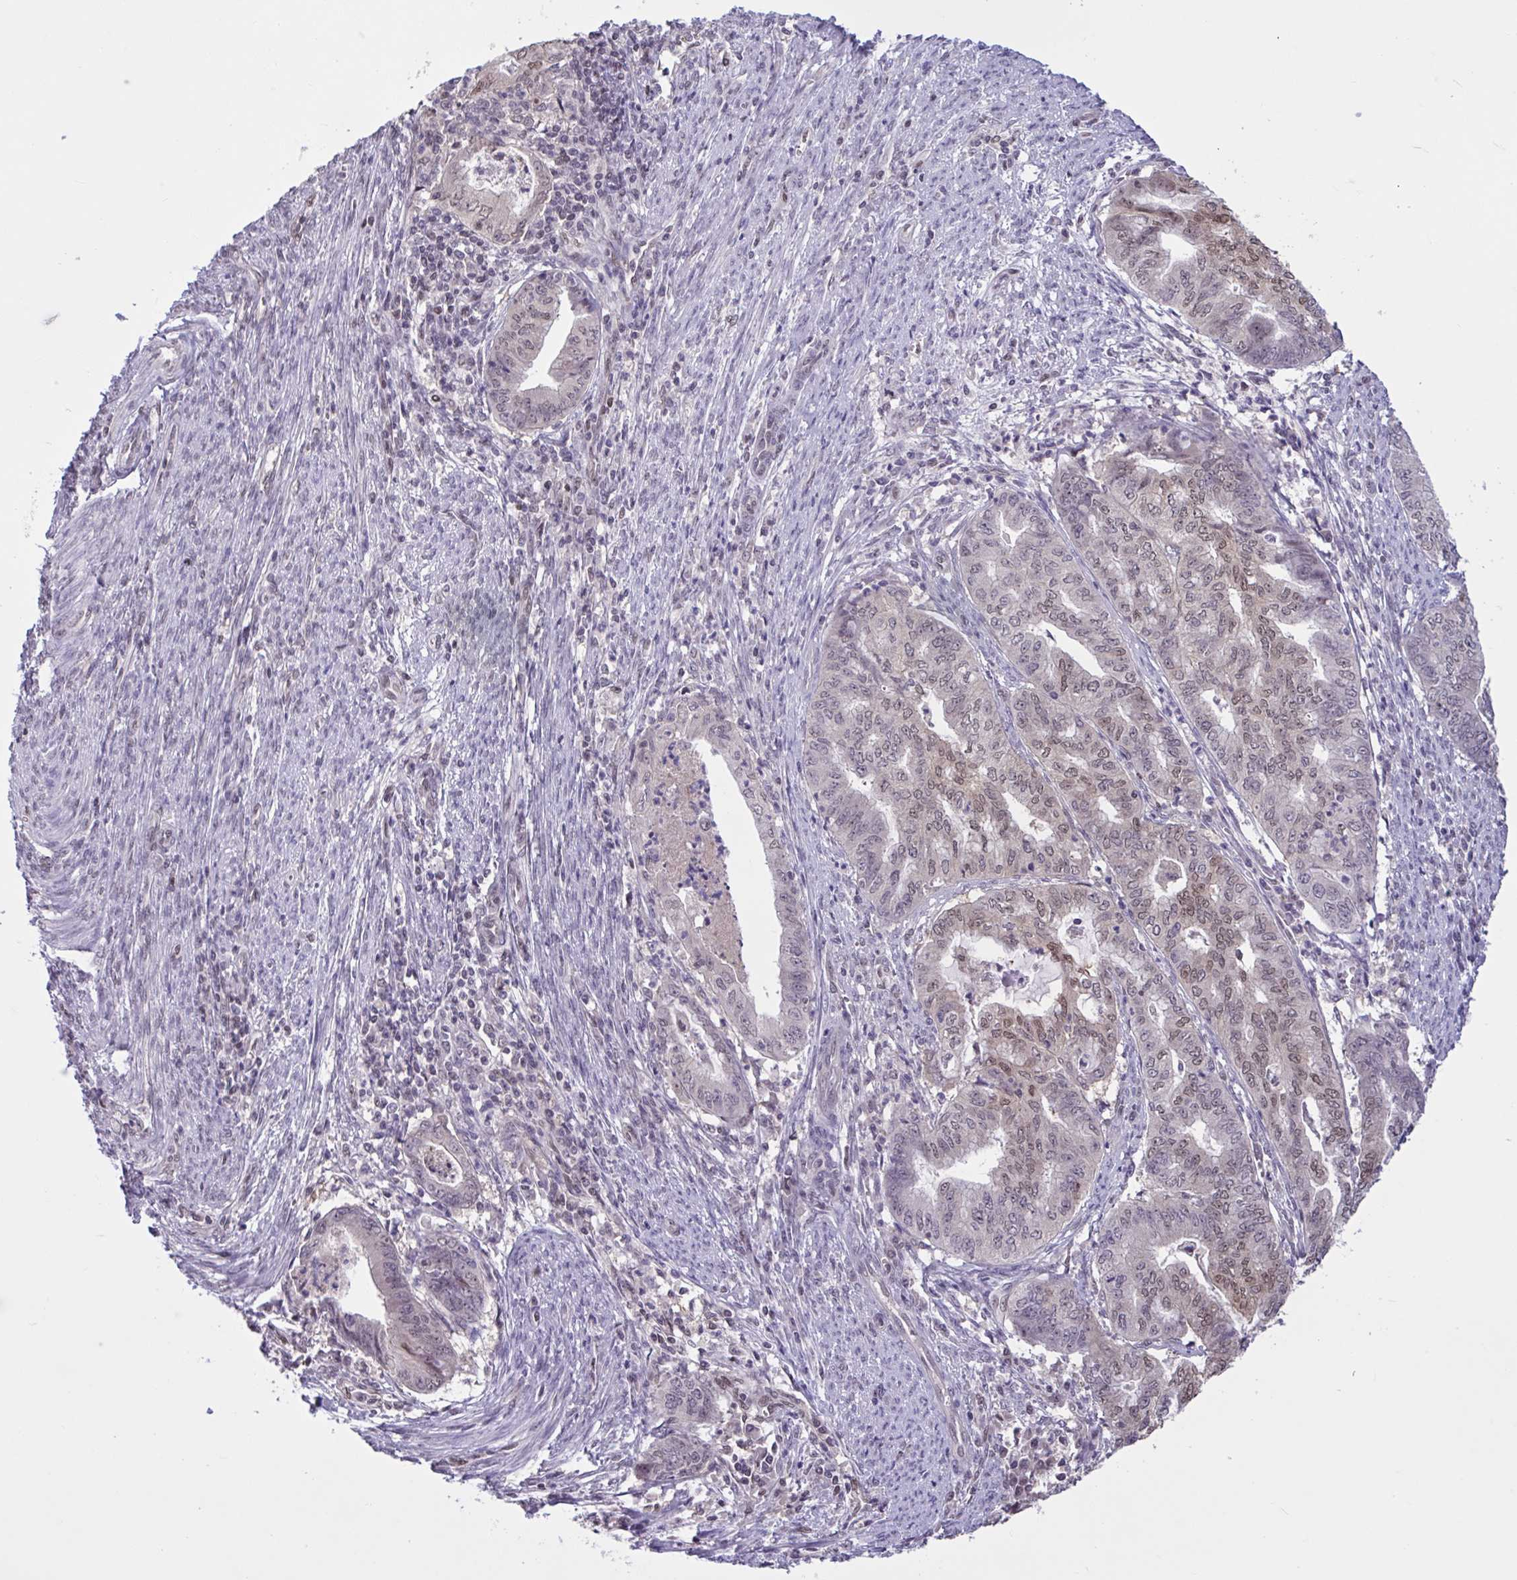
{"staining": {"intensity": "weak", "quantity": "25%-75%", "location": "nuclear"}, "tissue": "endometrial cancer", "cell_type": "Tumor cells", "image_type": "cancer", "snomed": [{"axis": "morphology", "description": "Adenocarcinoma, NOS"}, {"axis": "topography", "description": "Endometrium"}], "caption": "Human endometrial cancer (adenocarcinoma) stained for a protein (brown) reveals weak nuclear positive staining in approximately 25%-75% of tumor cells.", "gene": "RBL1", "patient": {"sex": "female", "age": 79}}